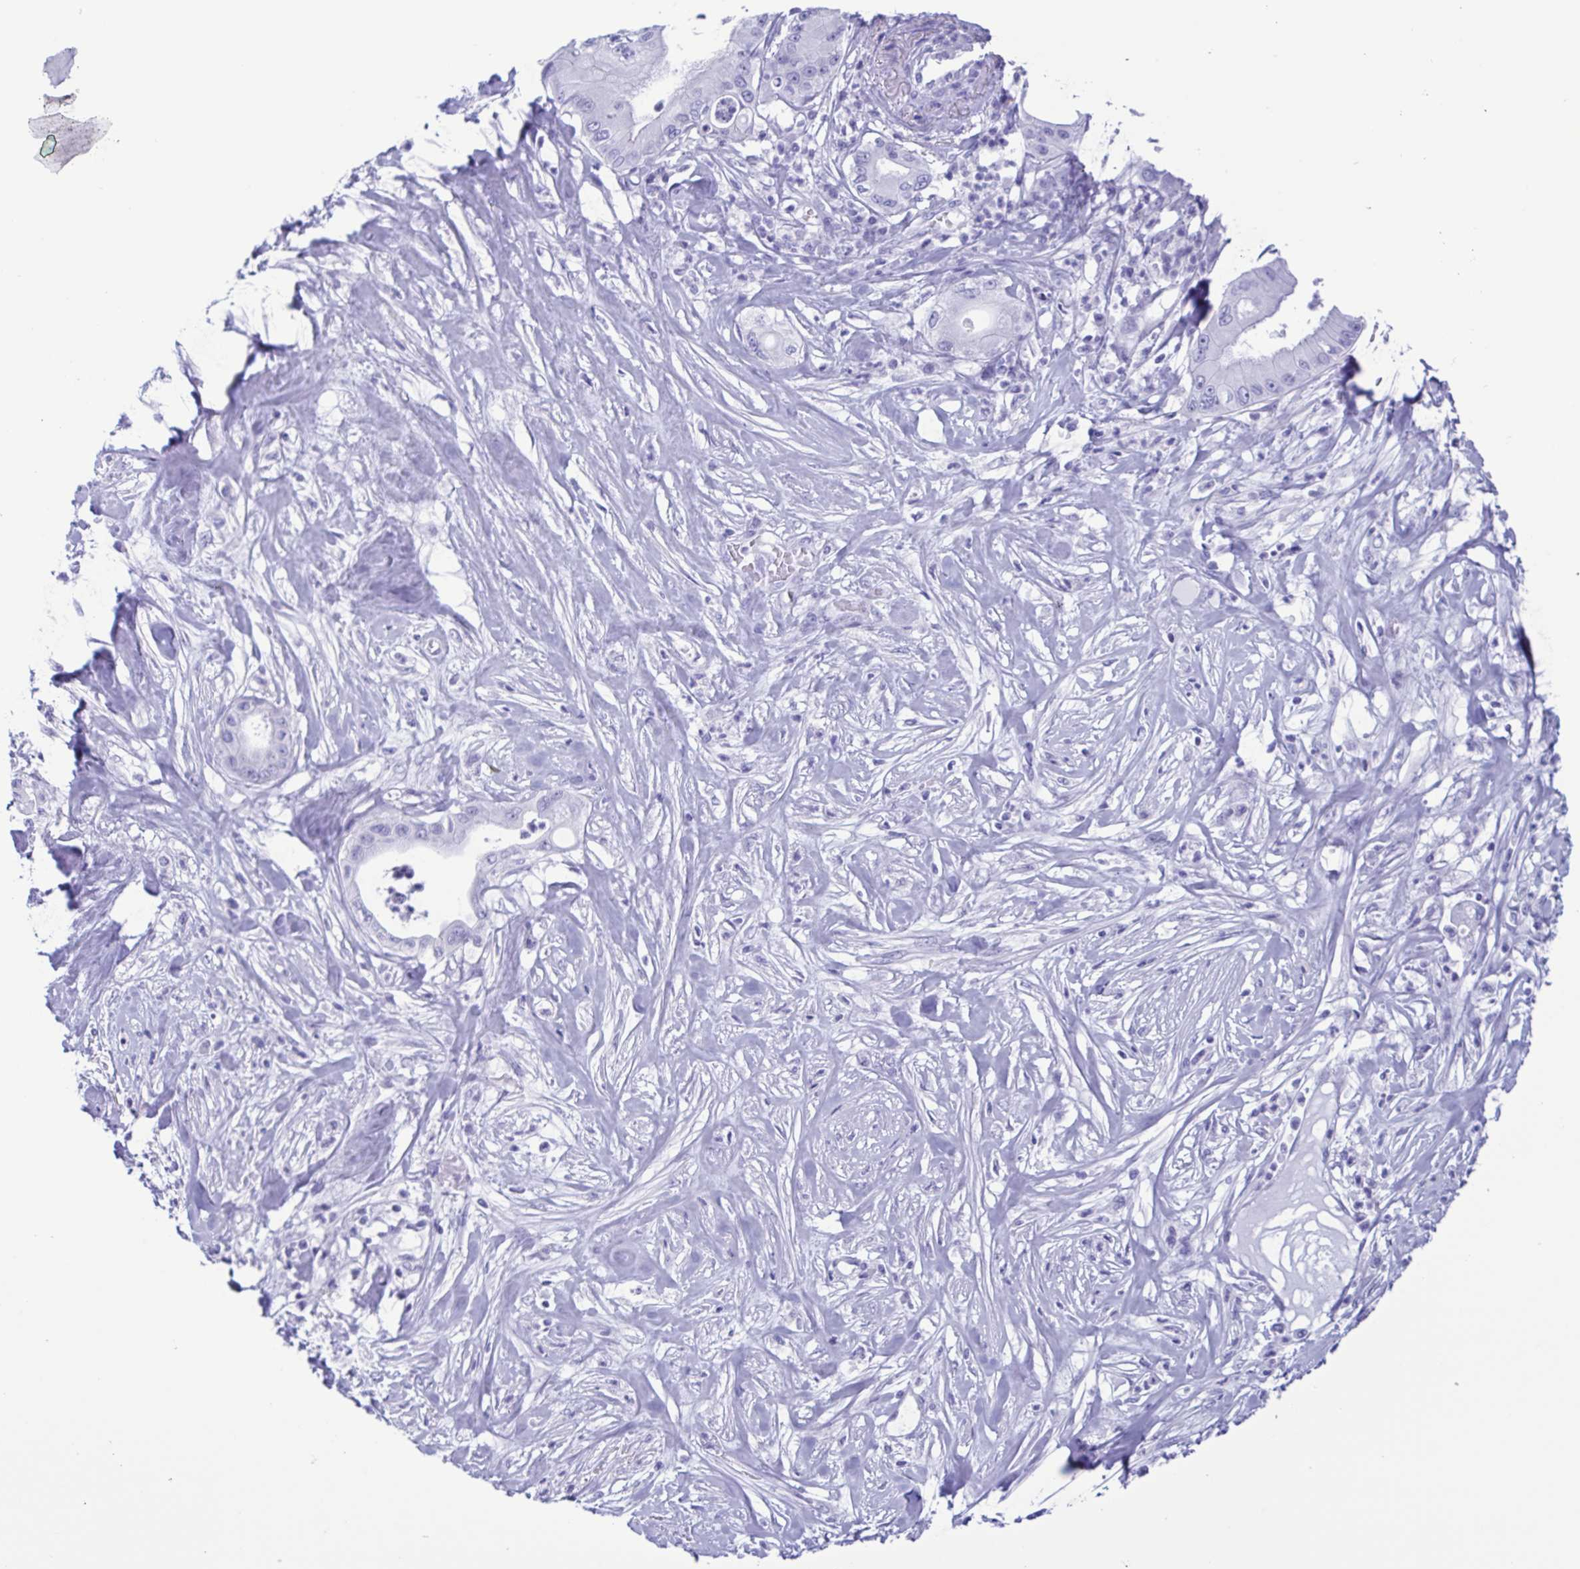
{"staining": {"intensity": "negative", "quantity": "none", "location": "none"}, "tissue": "pancreatic cancer", "cell_type": "Tumor cells", "image_type": "cancer", "snomed": [{"axis": "morphology", "description": "Adenocarcinoma, NOS"}, {"axis": "topography", "description": "Pancreas"}], "caption": "Pancreatic adenocarcinoma was stained to show a protein in brown. There is no significant positivity in tumor cells.", "gene": "TSPY2", "patient": {"sex": "male", "age": 71}}